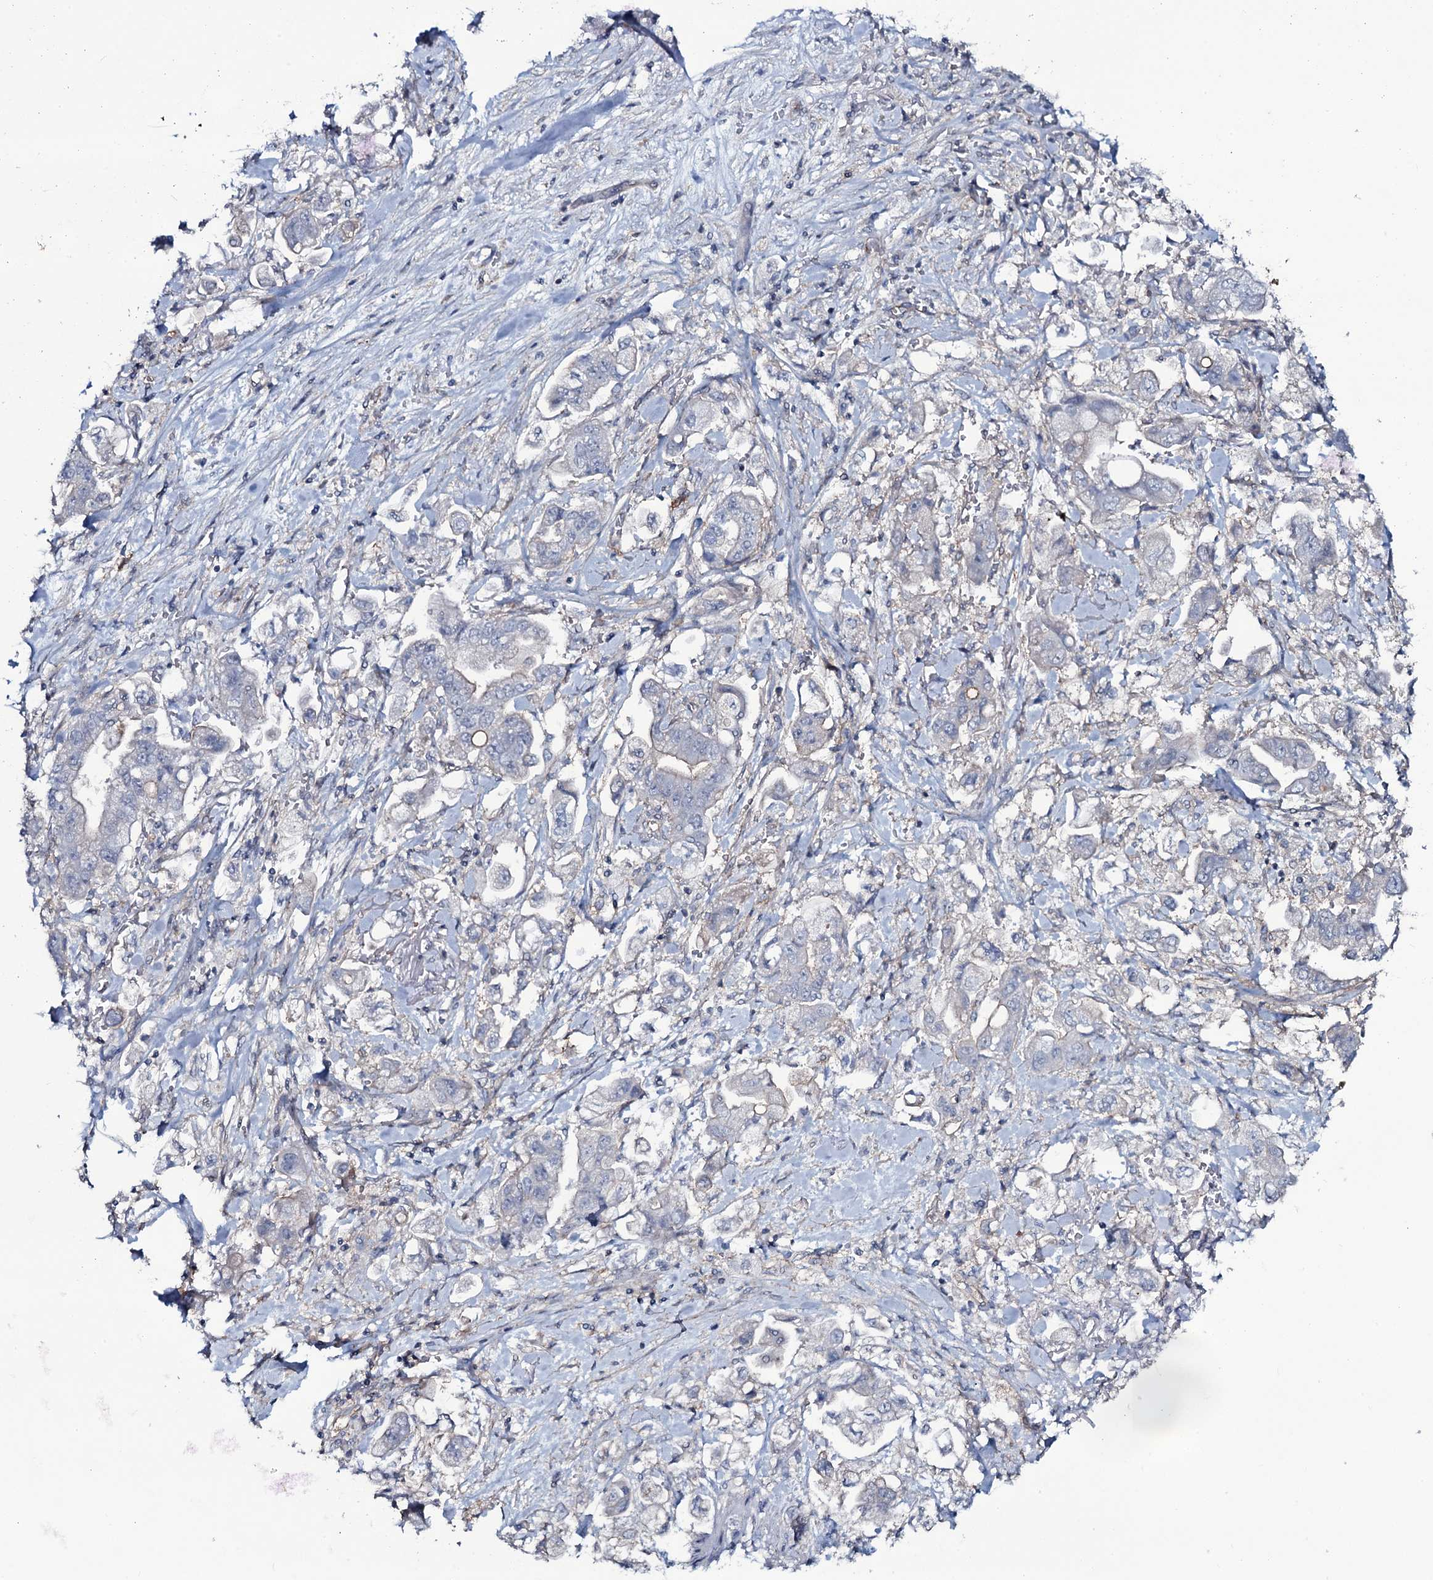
{"staining": {"intensity": "negative", "quantity": "none", "location": "none"}, "tissue": "stomach cancer", "cell_type": "Tumor cells", "image_type": "cancer", "snomed": [{"axis": "morphology", "description": "Adenocarcinoma, NOS"}, {"axis": "topography", "description": "Stomach"}], "caption": "This is an immunohistochemistry histopathology image of stomach cancer. There is no staining in tumor cells.", "gene": "SNAP23", "patient": {"sex": "male", "age": 62}}